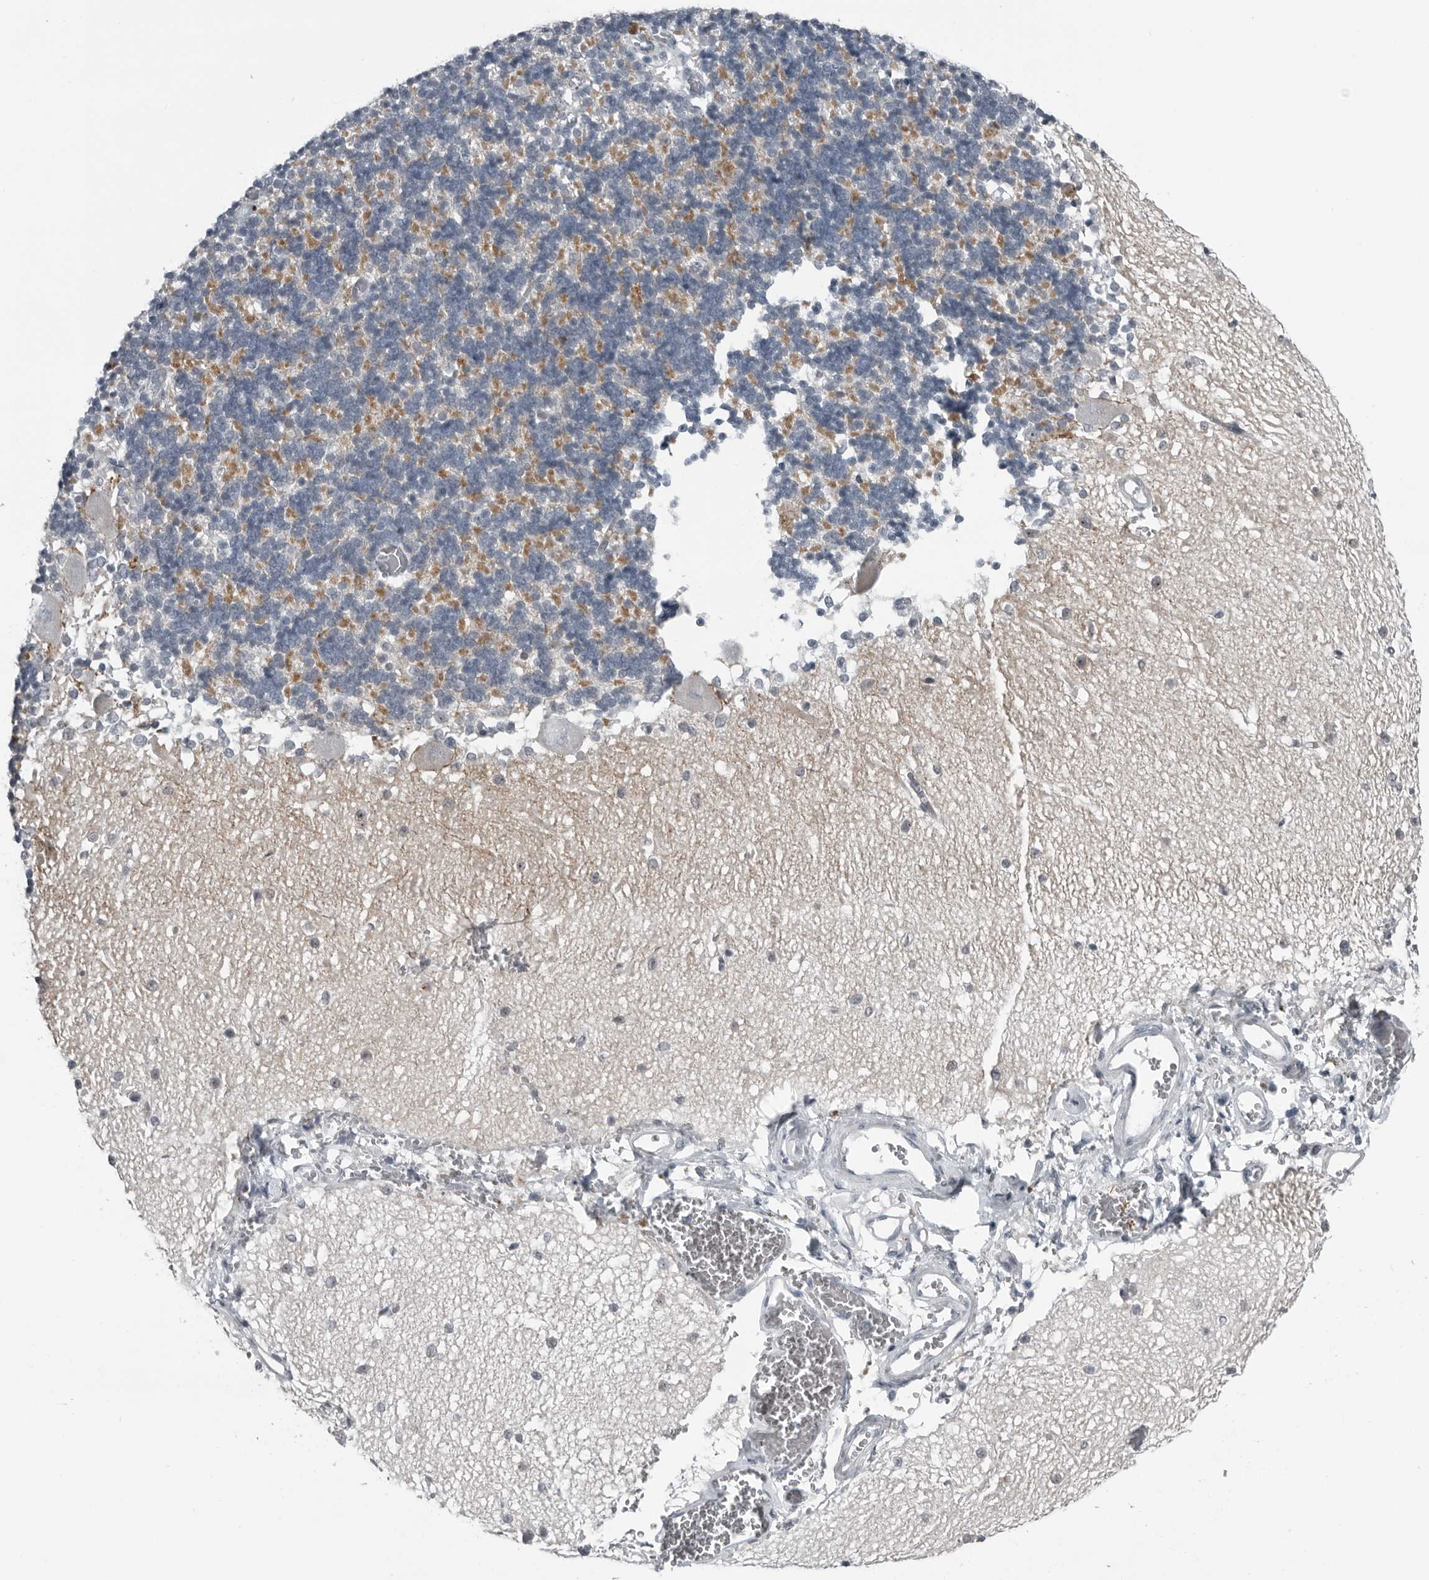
{"staining": {"intensity": "moderate", "quantity": "<25%", "location": "cytoplasmic/membranous"}, "tissue": "cerebellum", "cell_type": "Cells in granular layer", "image_type": "normal", "snomed": [{"axis": "morphology", "description": "Normal tissue, NOS"}, {"axis": "topography", "description": "Cerebellum"}], "caption": "A high-resolution micrograph shows immunohistochemistry (IHC) staining of benign cerebellum, which exhibits moderate cytoplasmic/membranous positivity in approximately <25% of cells in granular layer.", "gene": "PDCD11", "patient": {"sex": "male", "age": 37}}